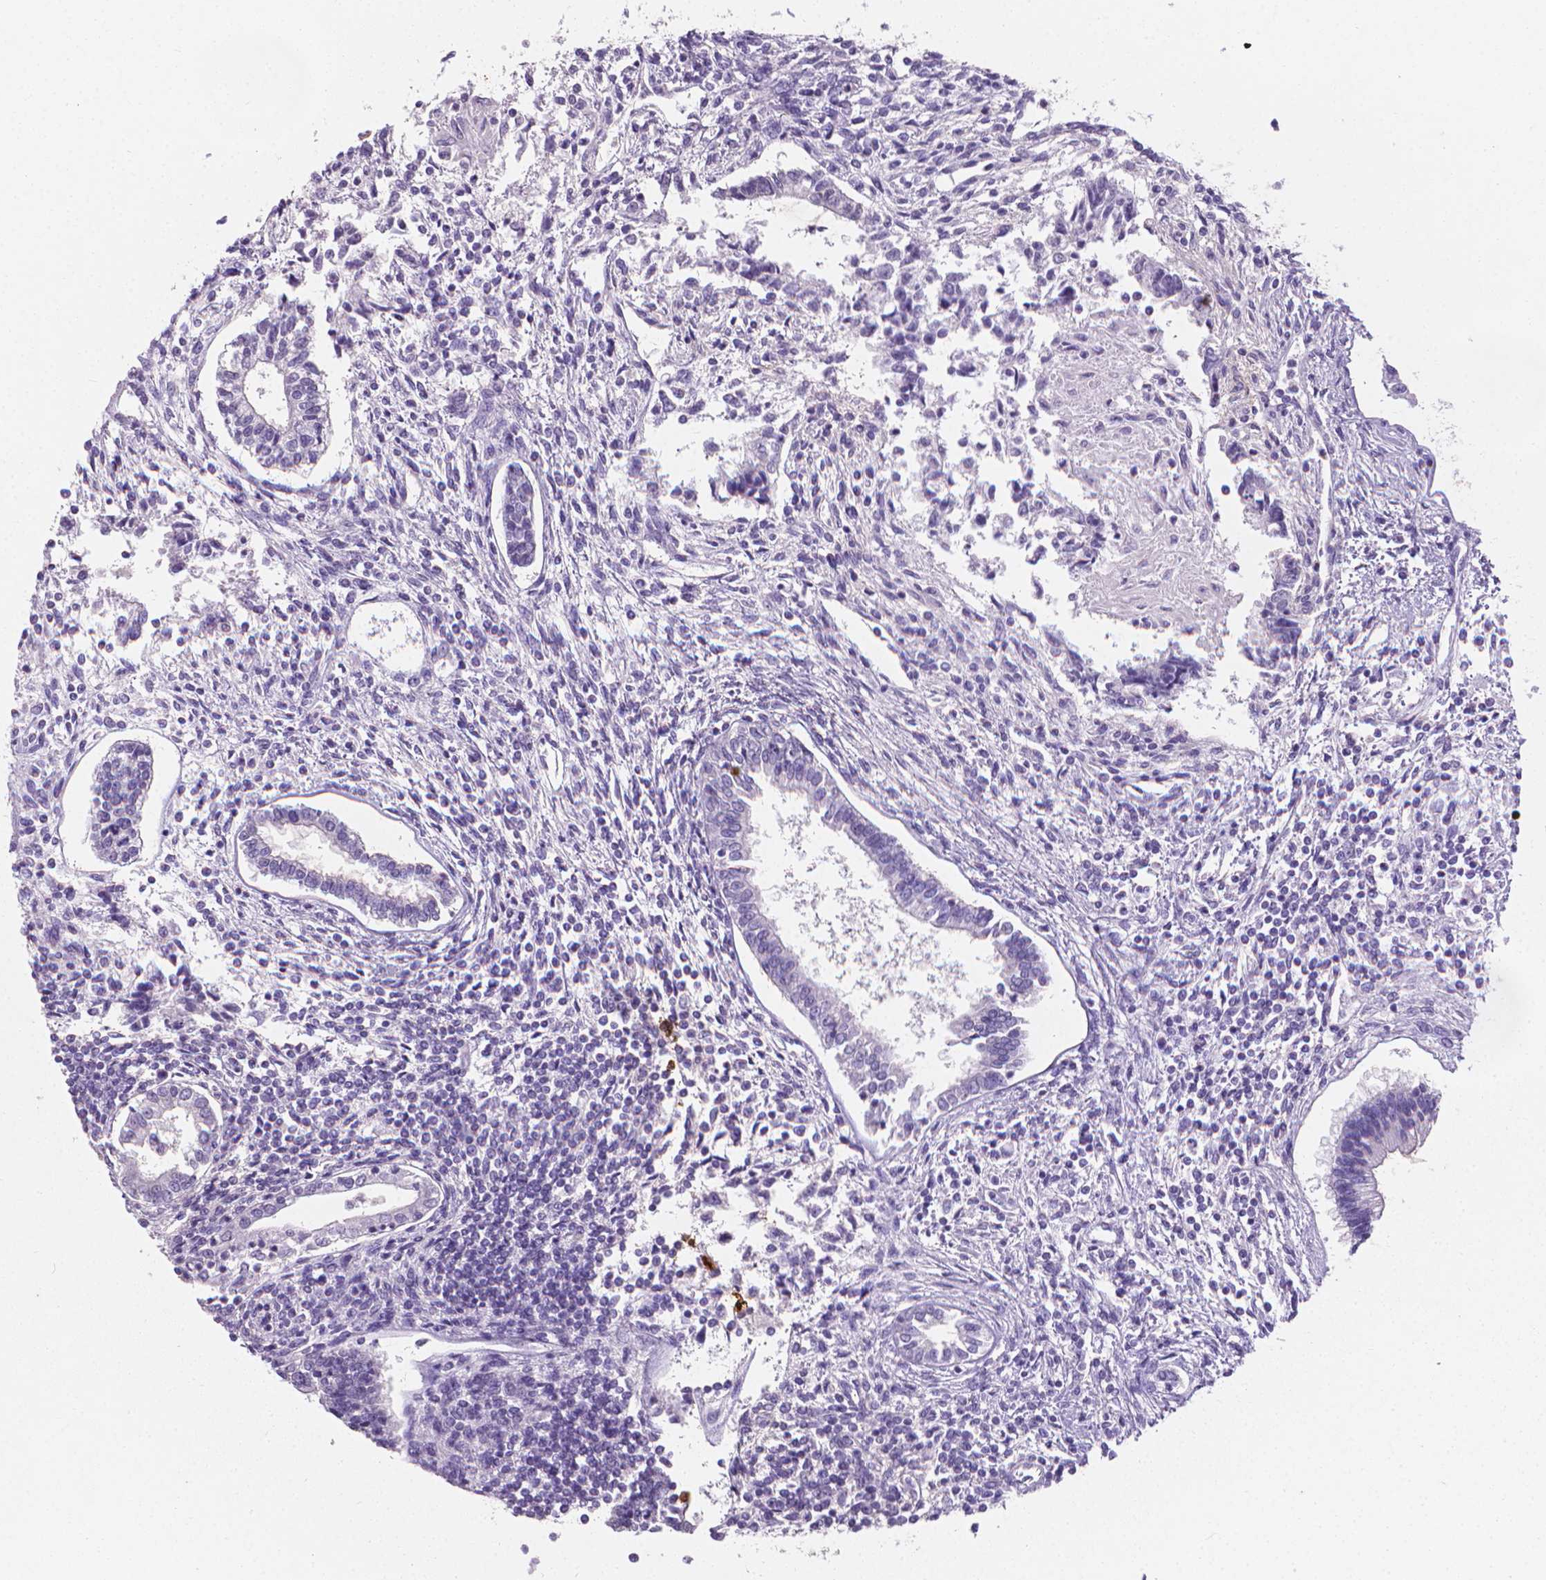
{"staining": {"intensity": "negative", "quantity": "none", "location": "none"}, "tissue": "testis cancer", "cell_type": "Tumor cells", "image_type": "cancer", "snomed": [{"axis": "morphology", "description": "Carcinoma, Embryonal, NOS"}, {"axis": "topography", "description": "Testis"}], "caption": "Embryonal carcinoma (testis) was stained to show a protein in brown. There is no significant expression in tumor cells.", "gene": "XPNPEP2", "patient": {"sex": "male", "age": 37}}